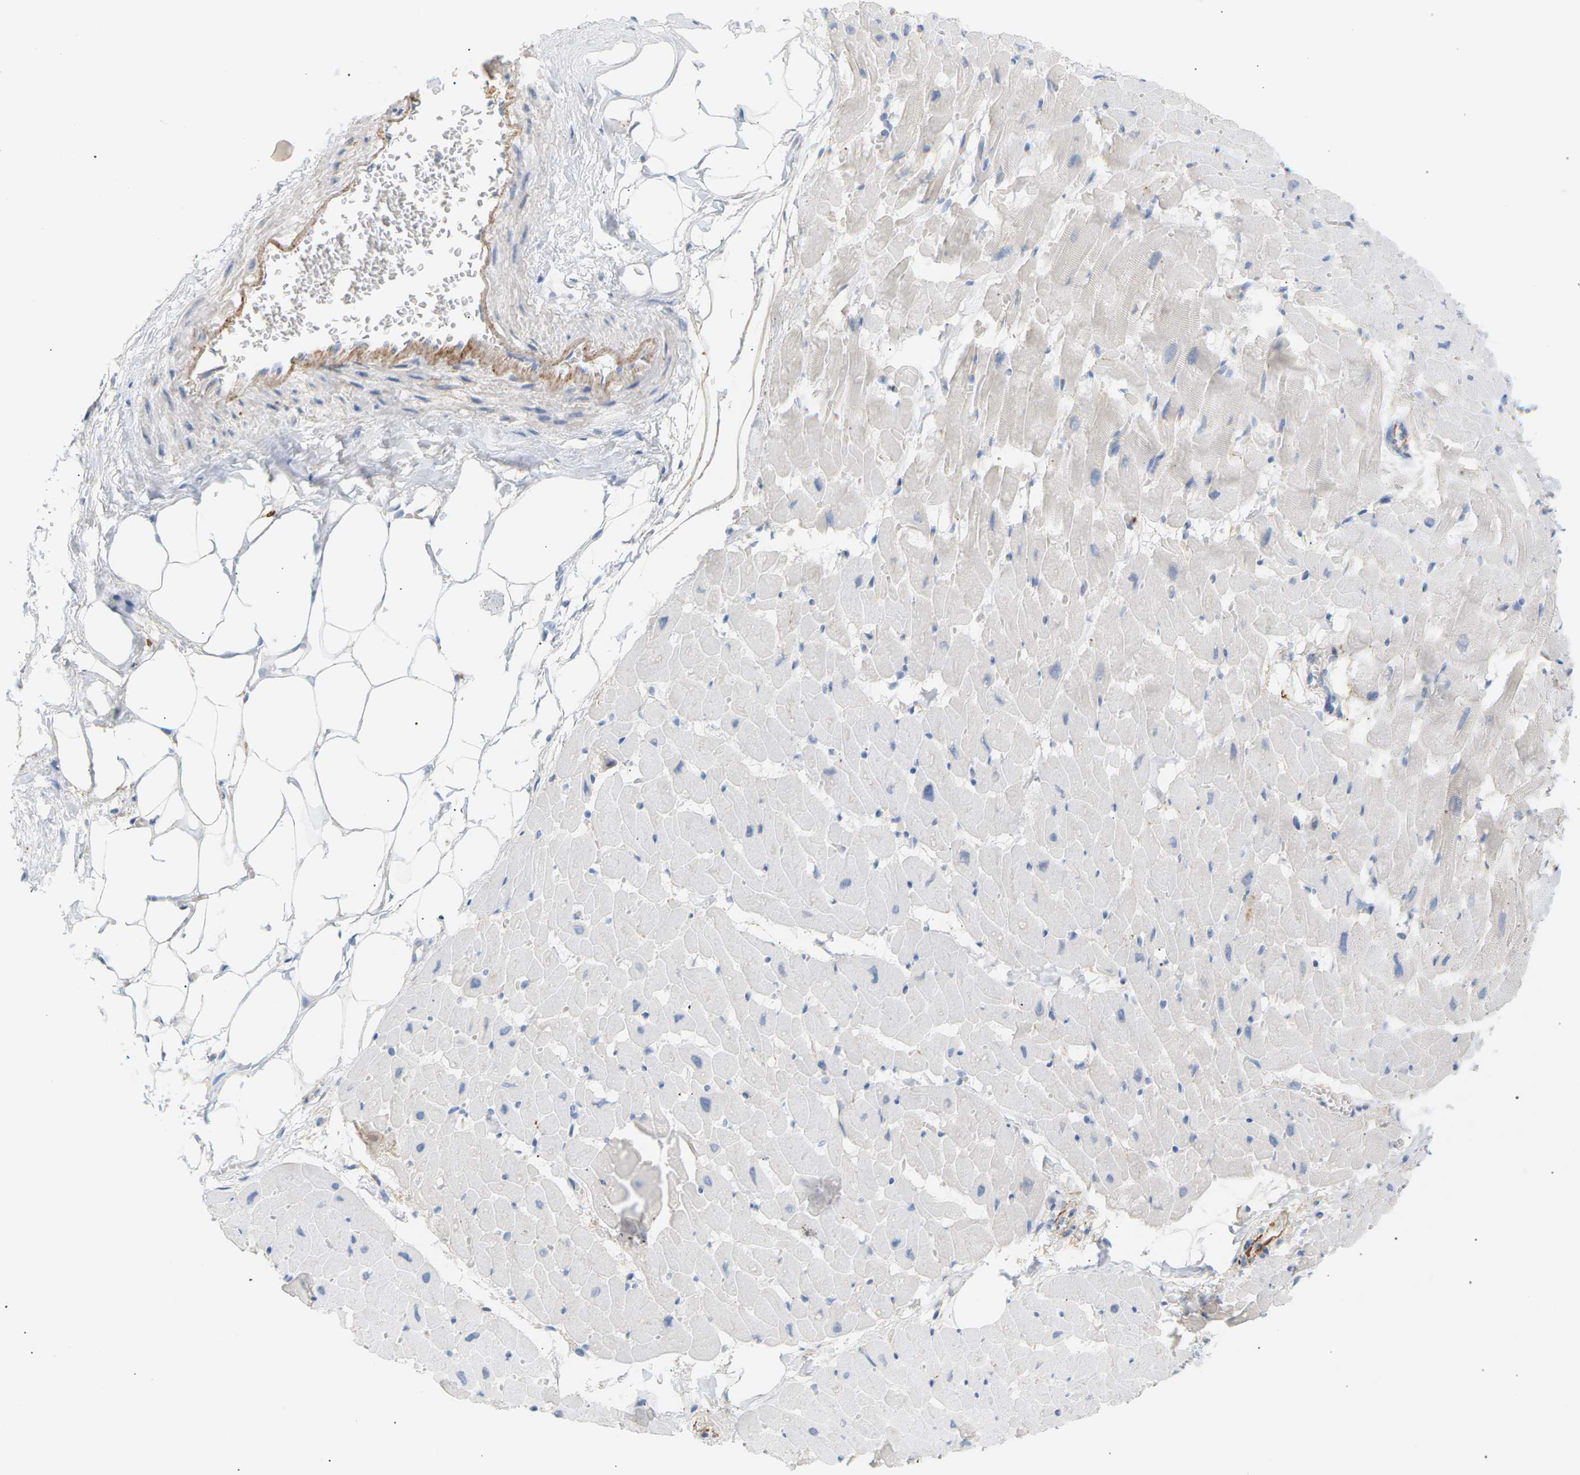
{"staining": {"intensity": "negative", "quantity": "none", "location": "none"}, "tissue": "heart muscle", "cell_type": "Cardiomyocytes", "image_type": "normal", "snomed": [{"axis": "morphology", "description": "Normal tissue, NOS"}, {"axis": "topography", "description": "Heart"}], "caption": "DAB immunohistochemical staining of unremarkable heart muscle exhibits no significant staining in cardiomyocytes.", "gene": "CLU", "patient": {"sex": "female", "age": 19}}